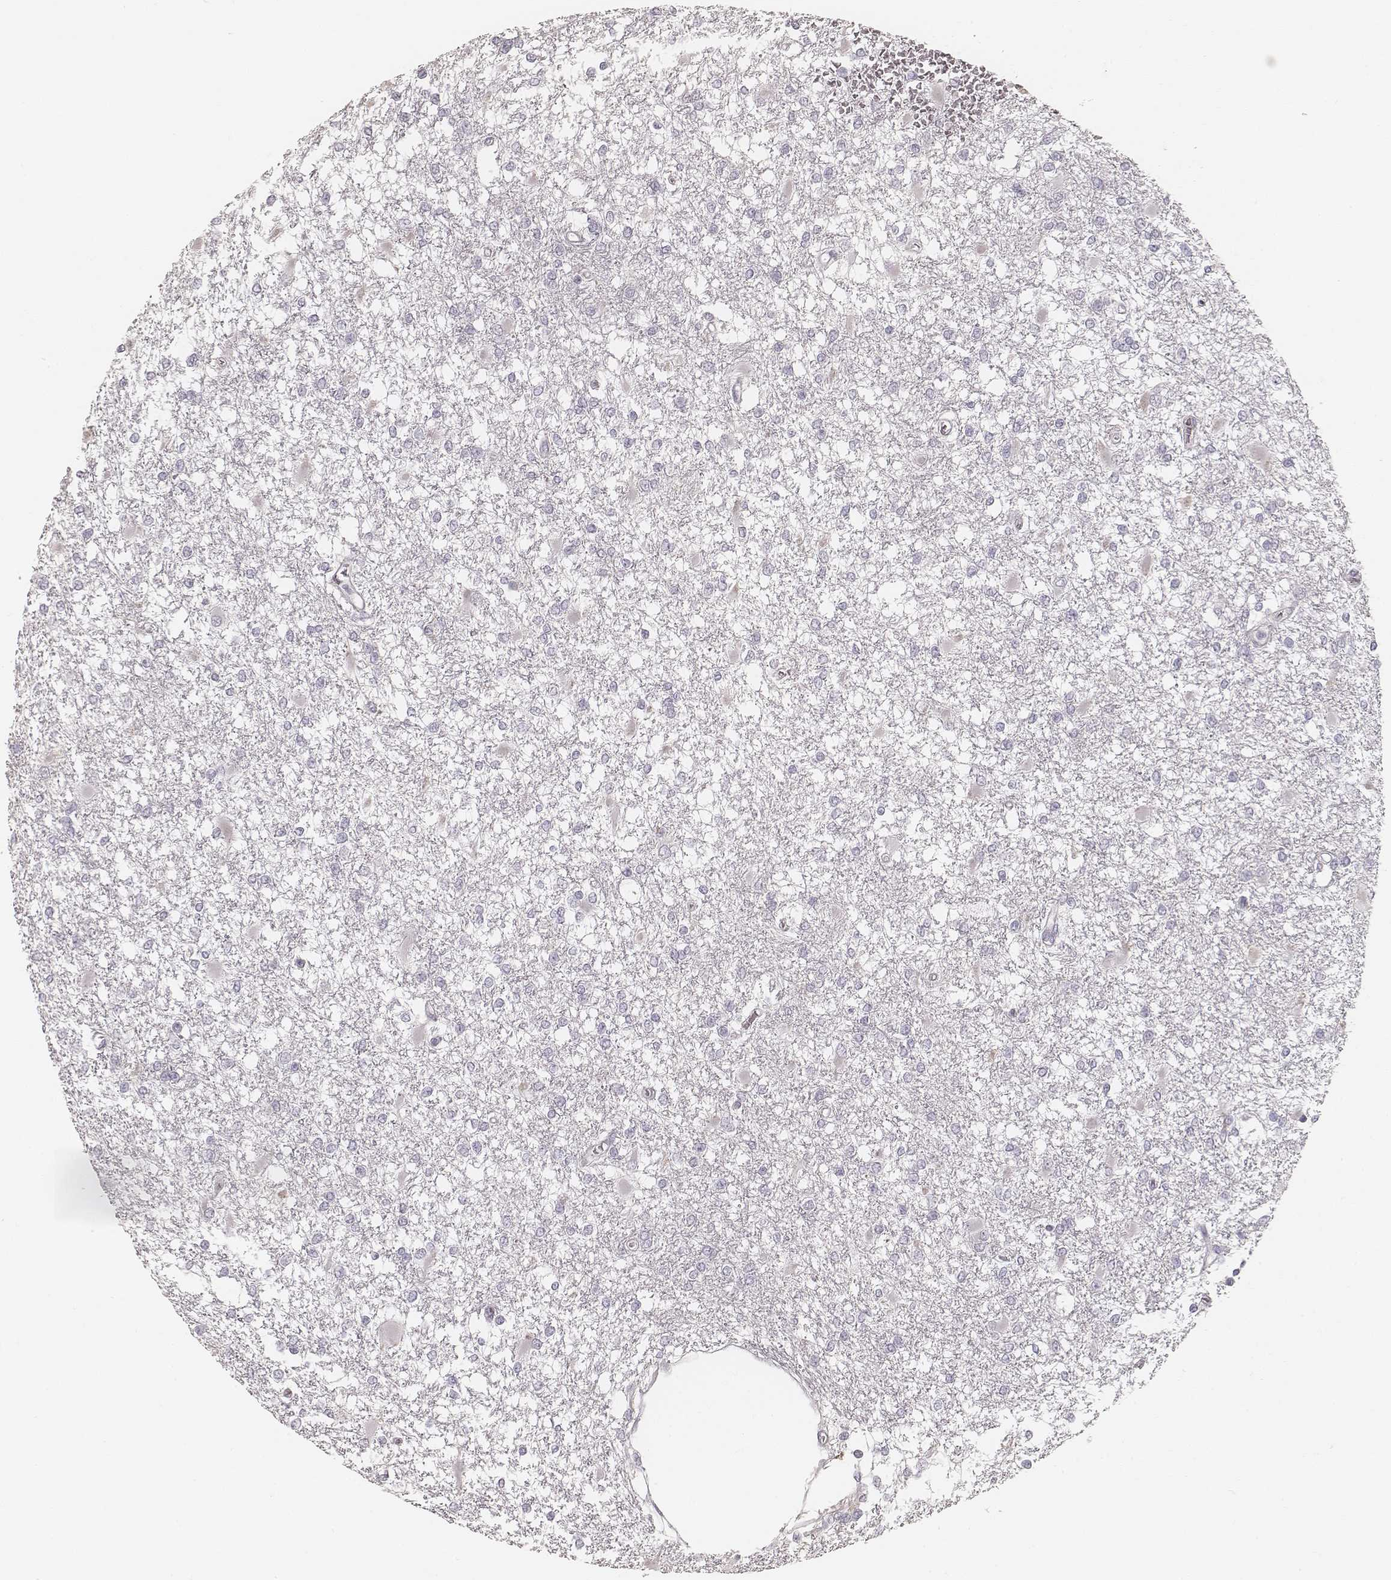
{"staining": {"intensity": "negative", "quantity": "none", "location": "none"}, "tissue": "glioma", "cell_type": "Tumor cells", "image_type": "cancer", "snomed": [{"axis": "morphology", "description": "Glioma, malignant, High grade"}, {"axis": "topography", "description": "Cerebral cortex"}], "caption": "Tumor cells show no significant positivity in high-grade glioma (malignant).", "gene": "SPATA24", "patient": {"sex": "male", "age": 79}}